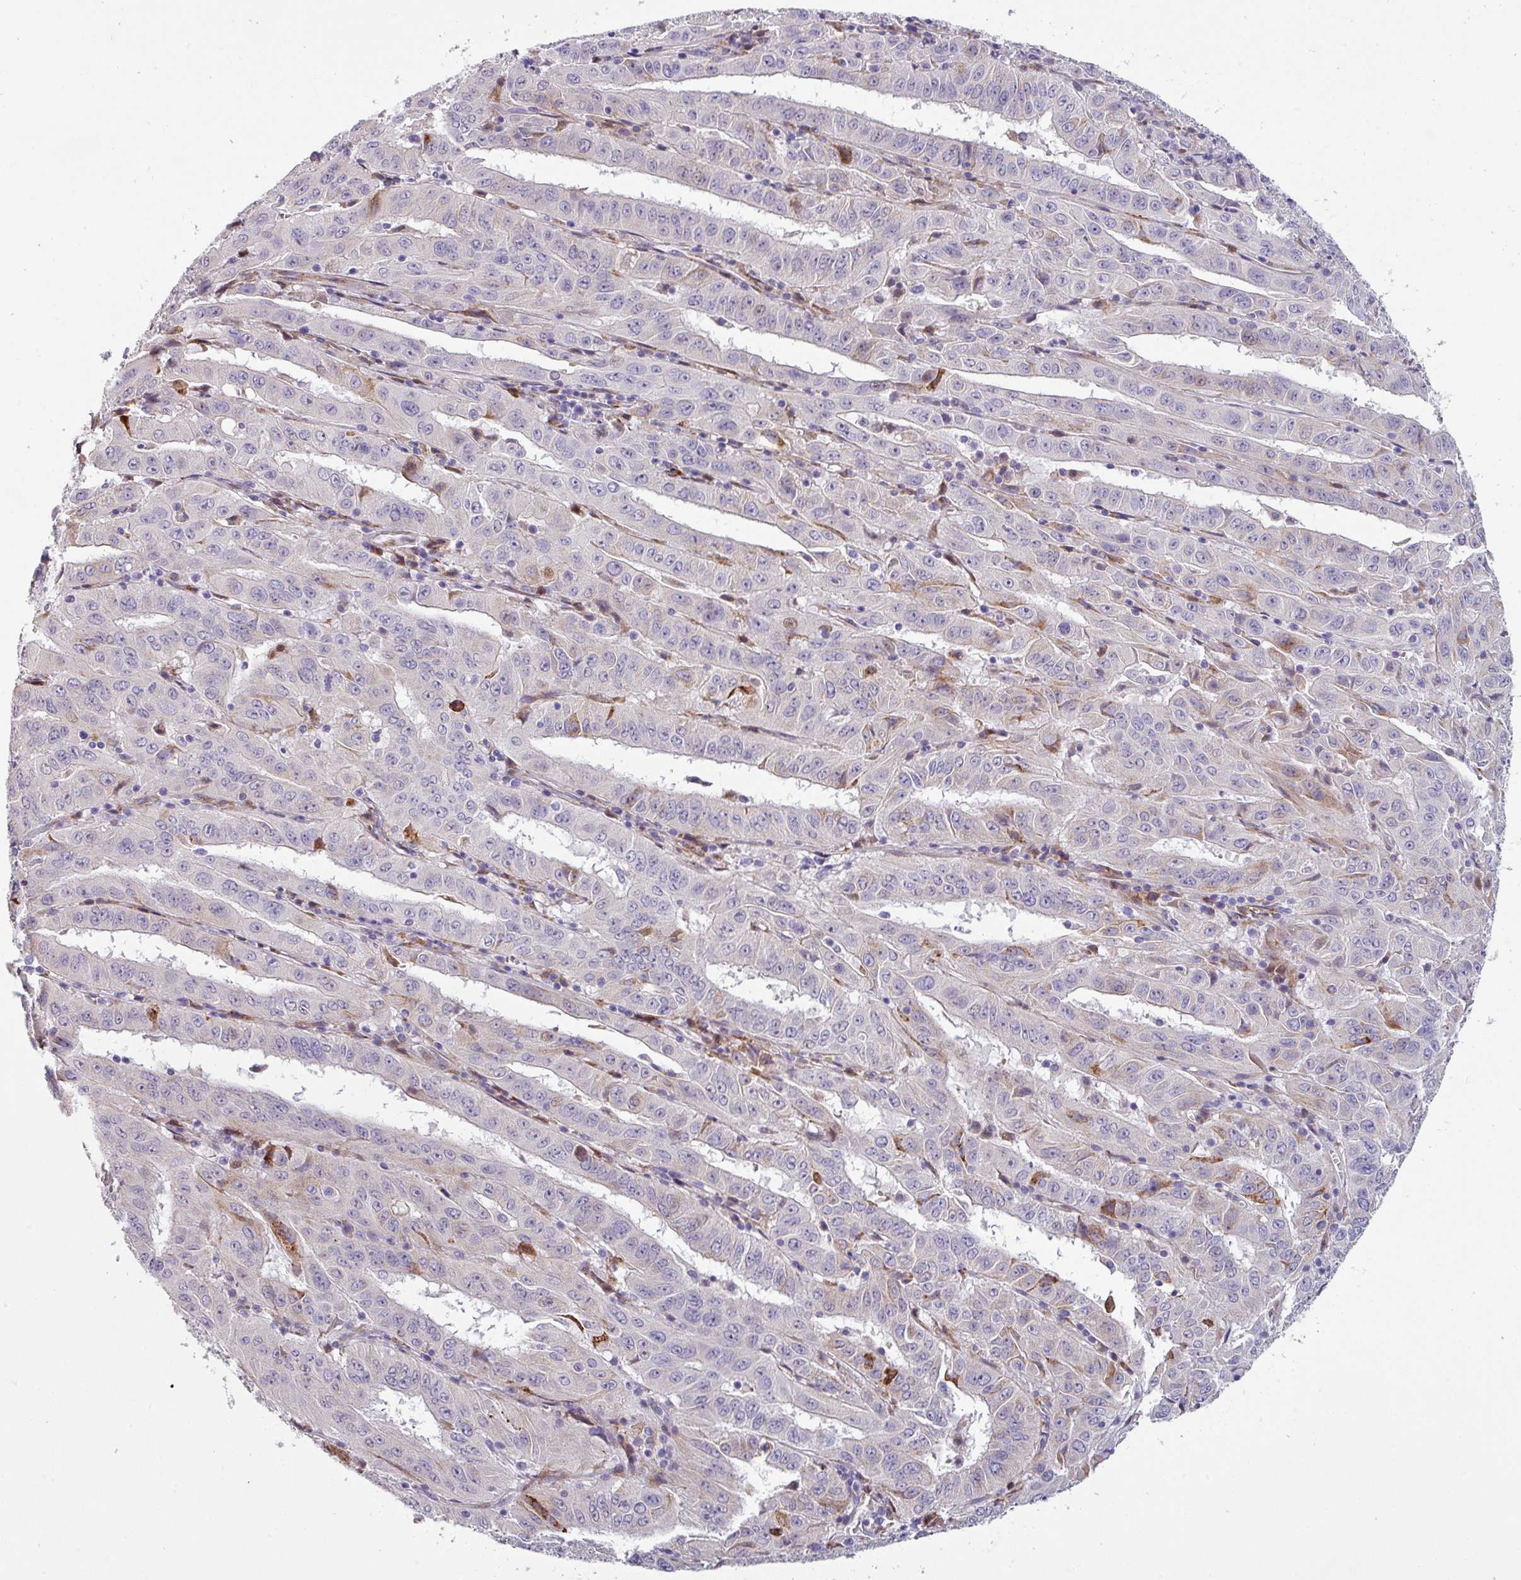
{"staining": {"intensity": "negative", "quantity": "none", "location": "none"}, "tissue": "pancreatic cancer", "cell_type": "Tumor cells", "image_type": "cancer", "snomed": [{"axis": "morphology", "description": "Adenocarcinoma, NOS"}, {"axis": "topography", "description": "Pancreas"}], "caption": "IHC histopathology image of pancreatic cancer (adenocarcinoma) stained for a protein (brown), which shows no staining in tumor cells. (Immunohistochemistry (ihc), brightfield microscopy, high magnification).", "gene": "KLHL3", "patient": {"sex": "male", "age": 63}}